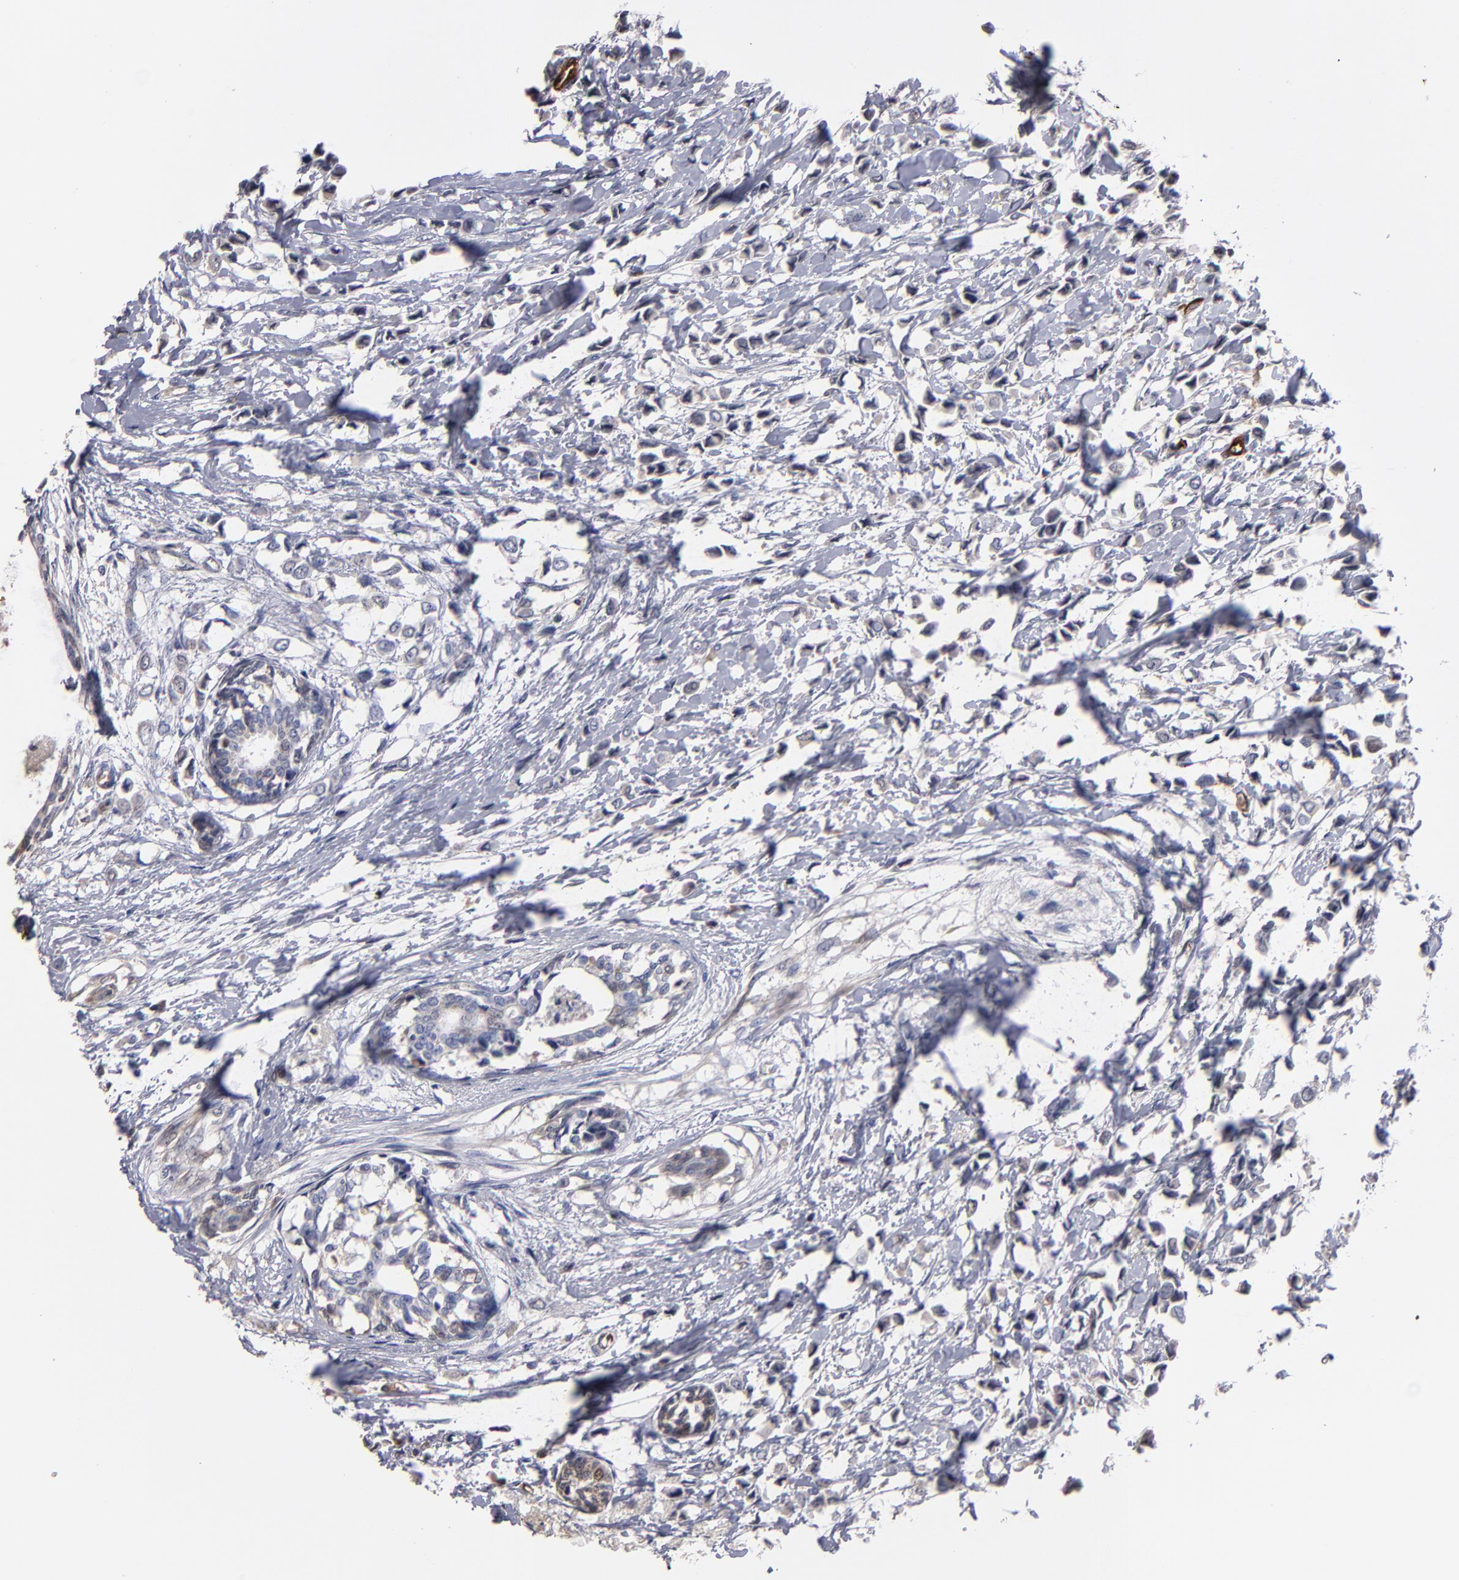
{"staining": {"intensity": "weak", "quantity": "25%-75%", "location": "cytoplasmic/membranous"}, "tissue": "breast cancer", "cell_type": "Tumor cells", "image_type": "cancer", "snomed": [{"axis": "morphology", "description": "Lobular carcinoma"}, {"axis": "topography", "description": "Breast"}], "caption": "Breast cancer tissue demonstrates weak cytoplasmic/membranous expression in about 25%-75% of tumor cells, visualized by immunohistochemistry. Using DAB (brown) and hematoxylin (blue) stains, captured at high magnification using brightfield microscopy.", "gene": "FABP4", "patient": {"sex": "female", "age": 51}}